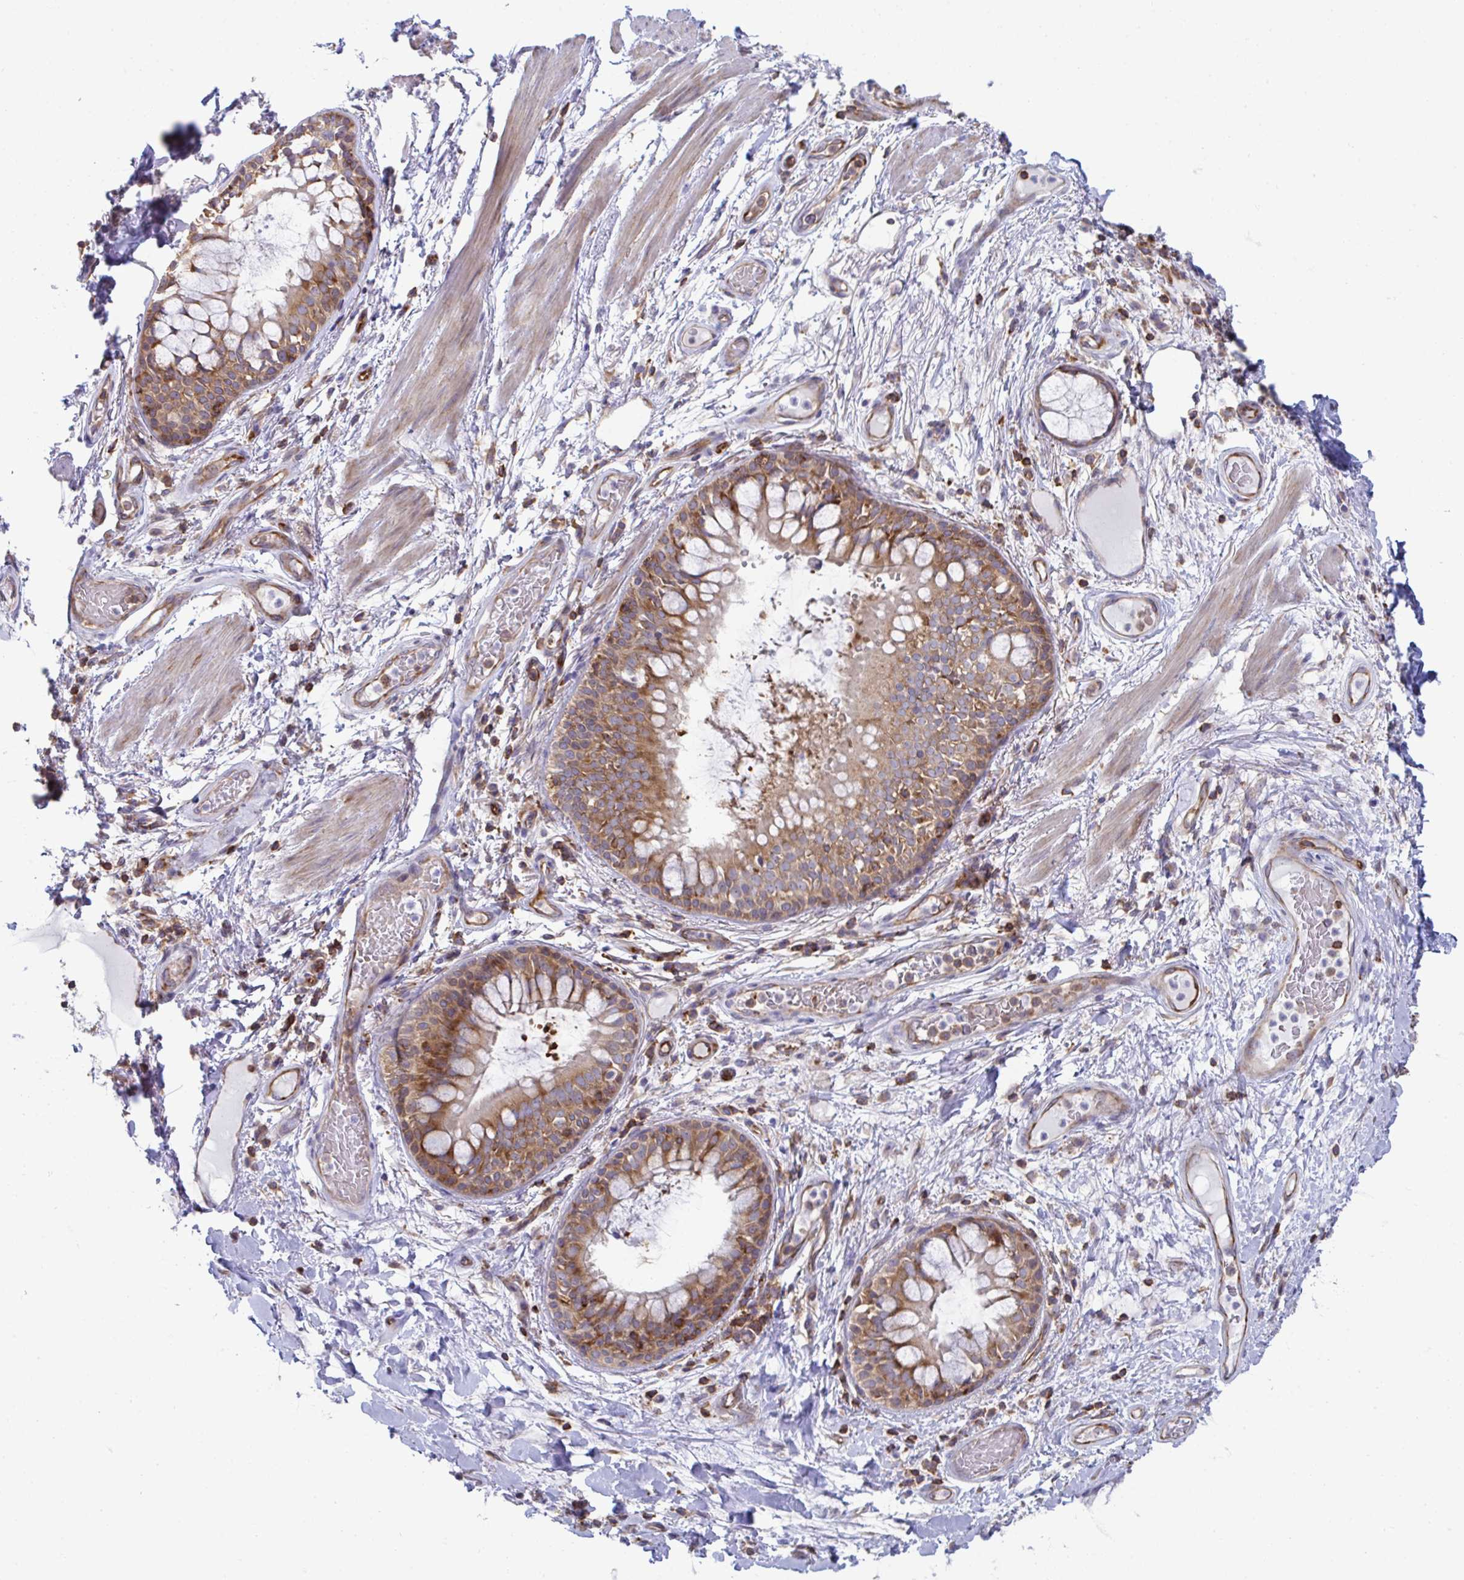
{"staining": {"intensity": "negative", "quantity": "none", "location": "none"}, "tissue": "soft tissue", "cell_type": "Chondrocytes", "image_type": "normal", "snomed": [{"axis": "morphology", "description": "Normal tissue, NOS"}, {"axis": "topography", "description": "Cartilage tissue"}, {"axis": "topography", "description": "Bronchus"}], "caption": "A high-resolution image shows IHC staining of benign soft tissue, which reveals no significant expression in chondrocytes.", "gene": "WNK1", "patient": {"sex": "male", "age": 64}}